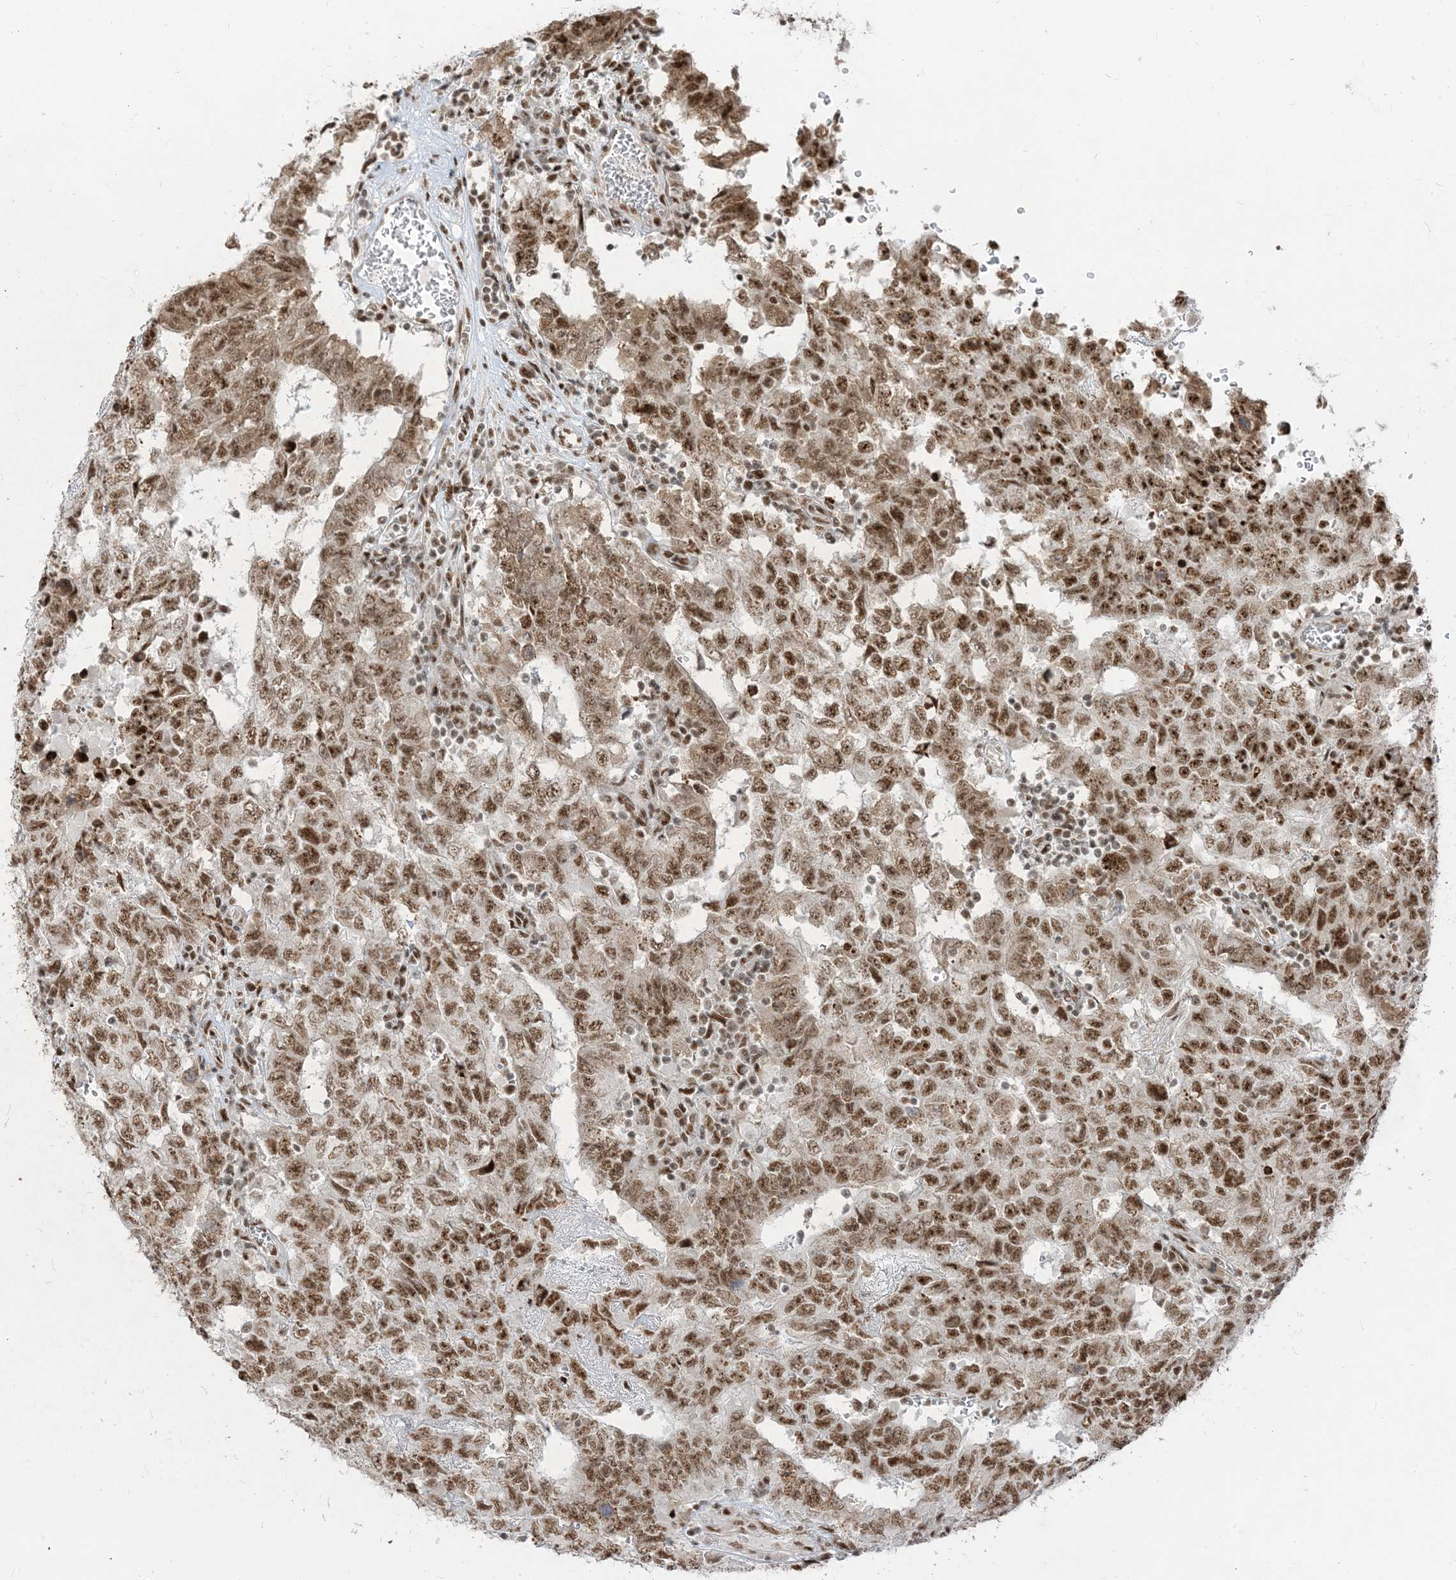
{"staining": {"intensity": "moderate", "quantity": ">75%", "location": "nuclear"}, "tissue": "testis cancer", "cell_type": "Tumor cells", "image_type": "cancer", "snomed": [{"axis": "morphology", "description": "Carcinoma, Embryonal, NOS"}, {"axis": "topography", "description": "Testis"}], "caption": "A brown stain shows moderate nuclear positivity of a protein in human embryonal carcinoma (testis) tumor cells.", "gene": "ARGLU1", "patient": {"sex": "male", "age": 26}}